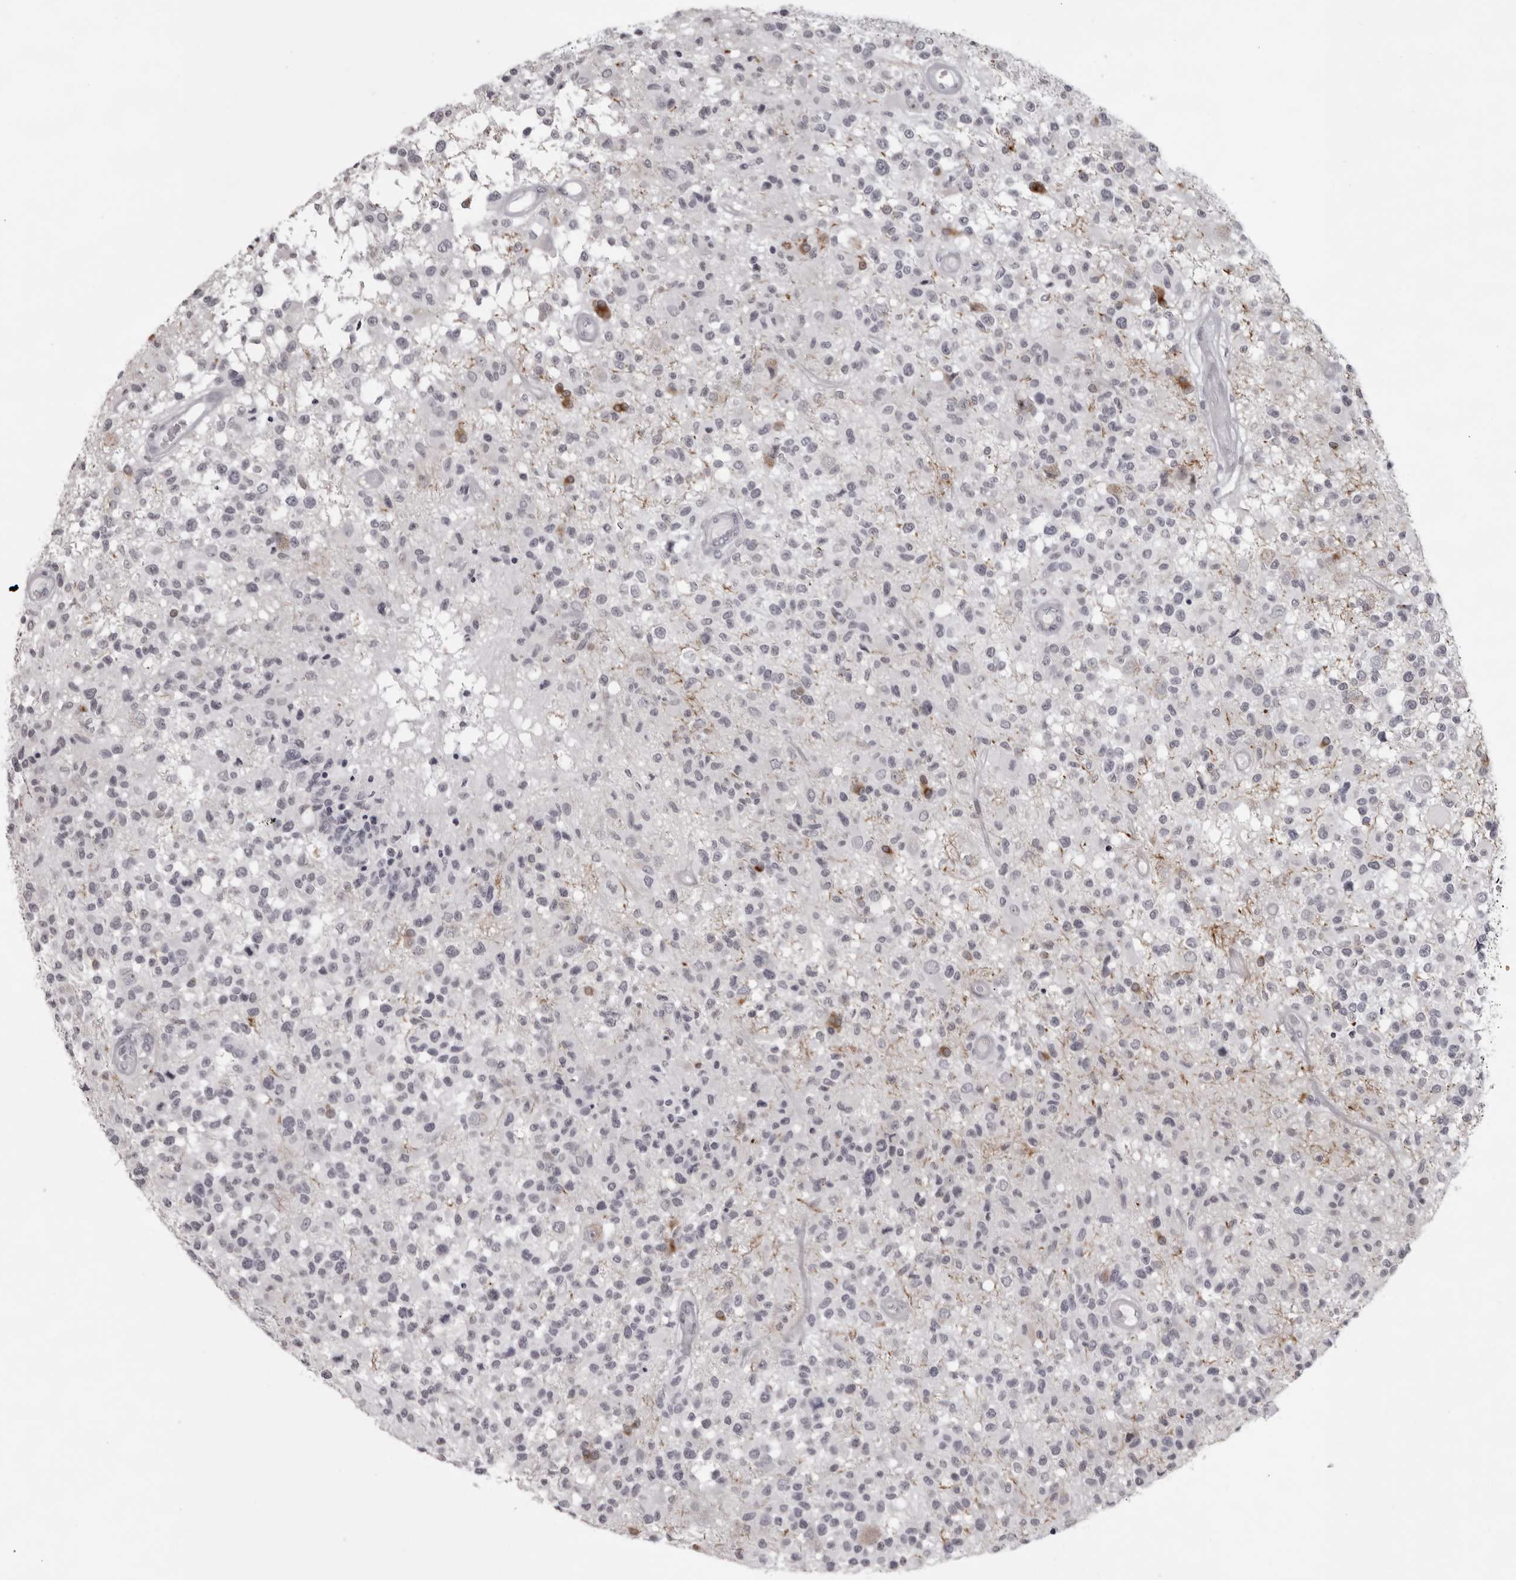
{"staining": {"intensity": "negative", "quantity": "none", "location": "none"}, "tissue": "glioma", "cell_type": "Tumor cells", "image_type": "cancer", "snomed": [{"axis": "morphology", "description": "Glioma, malignant, High grade"}, {"axis": "morphology", "description": "Glioblastoma, NOS"}, {"axis": "topography", "description": "Brain"}], "caption": "High power microscopy histopathology image of an immunohistochemistry micrograph of malignant glioma (high-grade), revealing no significant positivity in tumor cells.", "gene": "NUDT18", "patient": {"sex": "male", "age": 60}}